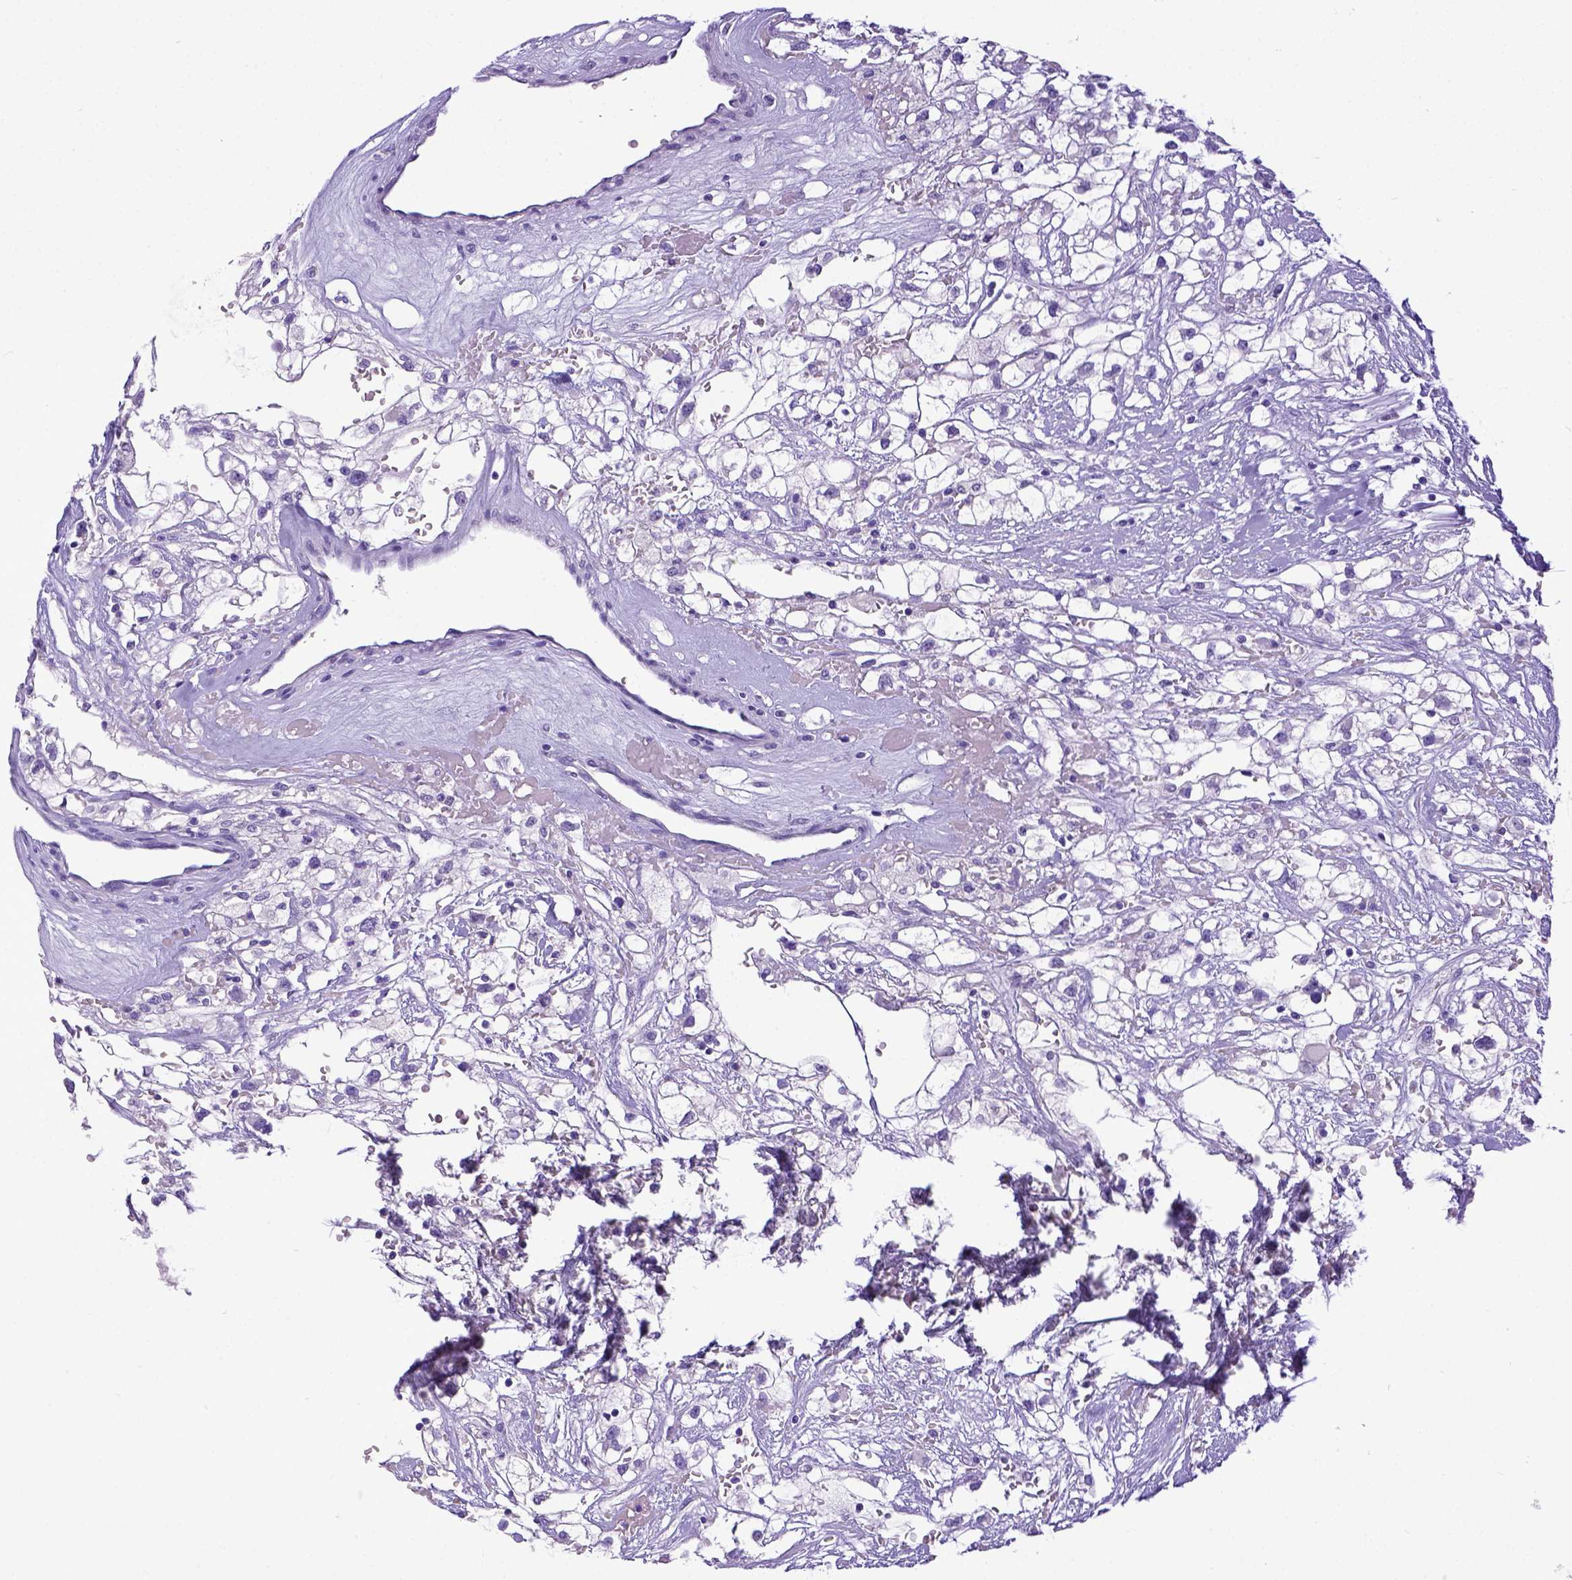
{"staining": {"intensity": "negative", "quantity": "none", "location": "none"}, "tissue": "renal cancer", "cell_type": "Tumor cells", "image_type": "cancer", "snomed": [{"axis": "morphology", "description": "Adenocarcinoma, NOS"}, {"axis": "topography", "description": "Kidney"}], "caption": "A high-resolution image shows immunohistochemistry staining of renal cancer, which shows no significant positivity in tumor cells.", "gene": "ESR1", "patient": {"sex": "male", "age": 59}}